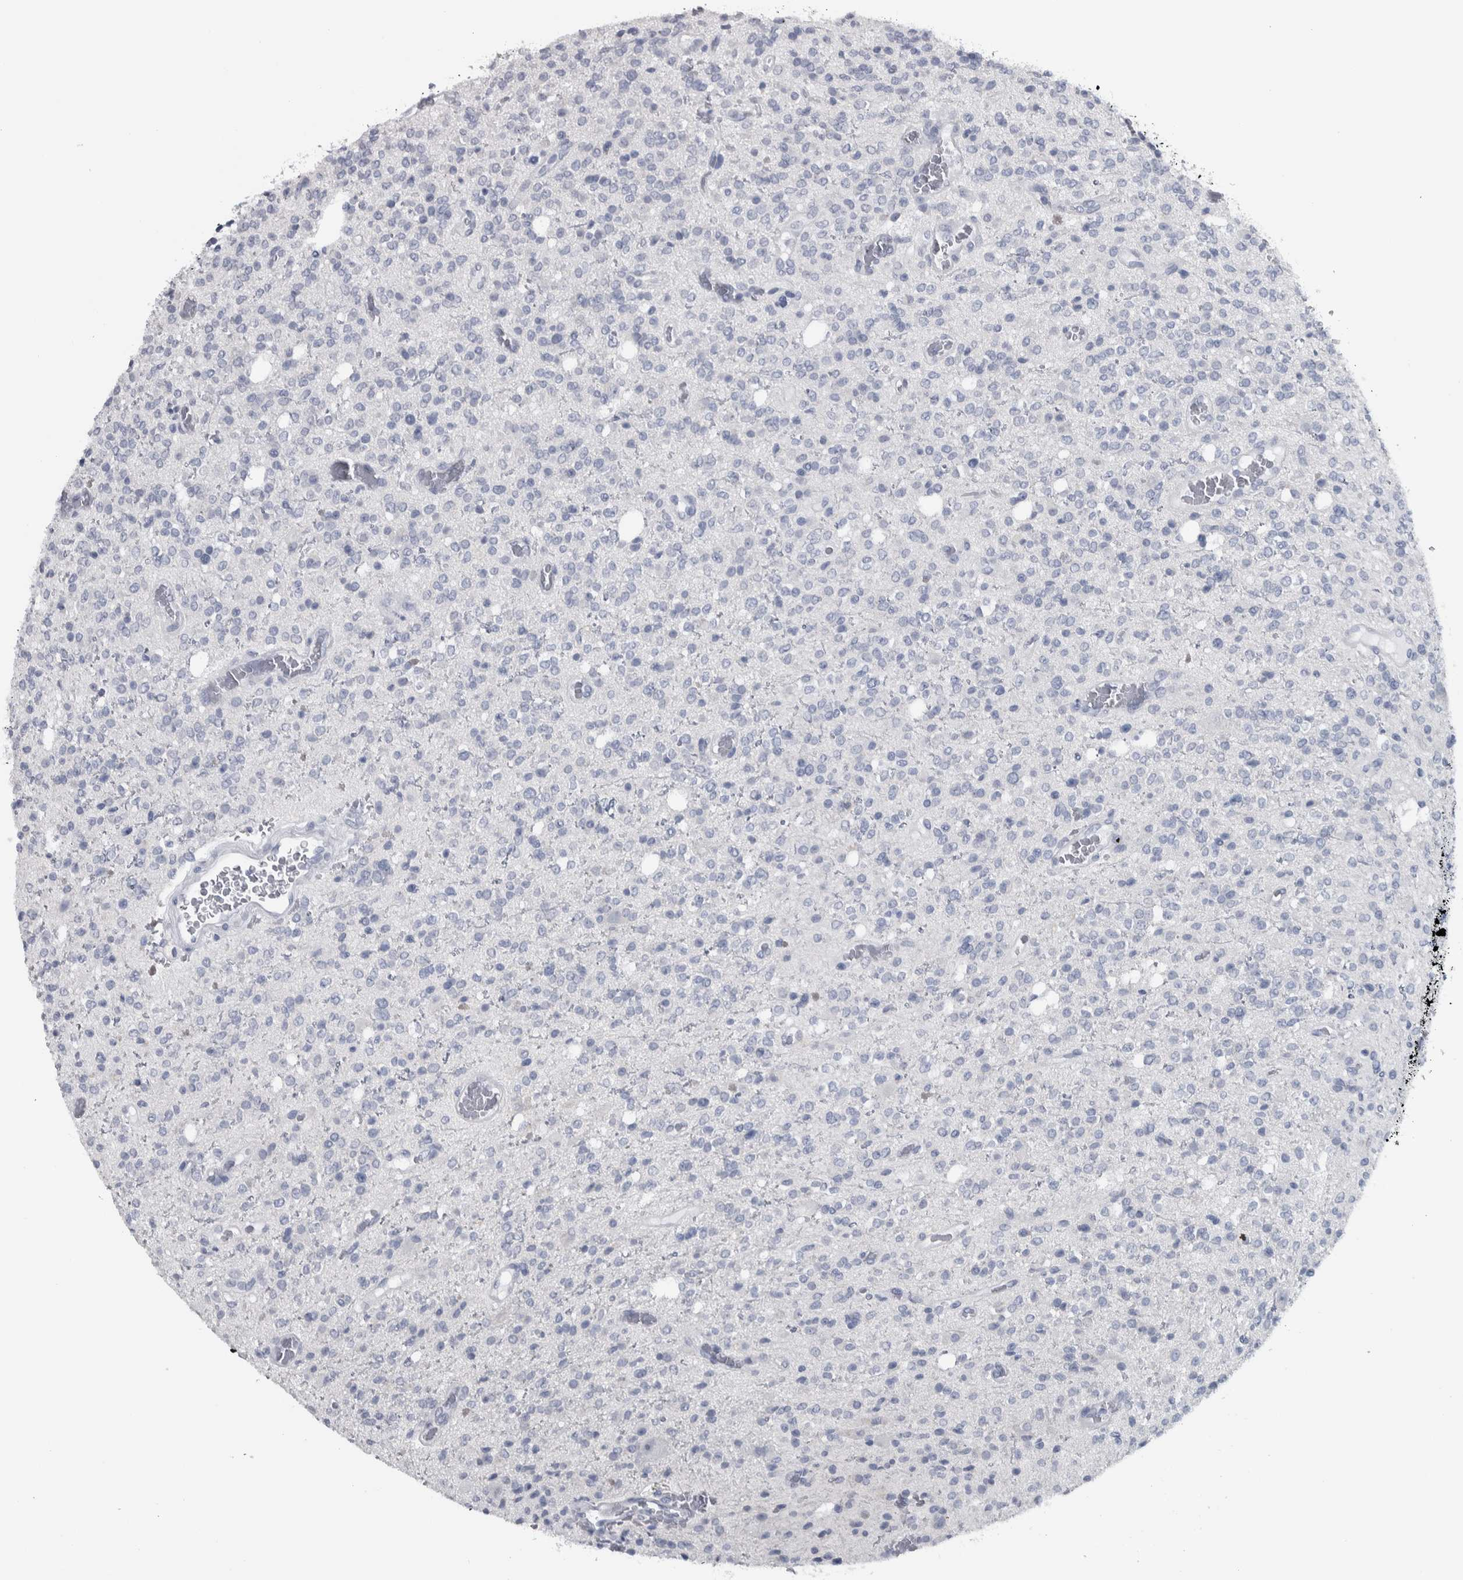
{"staining": {"intensity": "negative", "quantity": "none", "location": "none"}, "tissue": "glioma", "cell_type": "Tumor cells", "image_type": "cancer", "snomed": [{"axis": "morphology", "description": "Glioma, malignant, High grade"}, {"axis": "topography", "description": "Brain"}], "caption": "DAB immunohistochemical staining of human malignant glioma (high-grade) displays no significant staining in tumor cells.", "gene": "CDH17", "patient": {"sex": "male", "age": 34}}